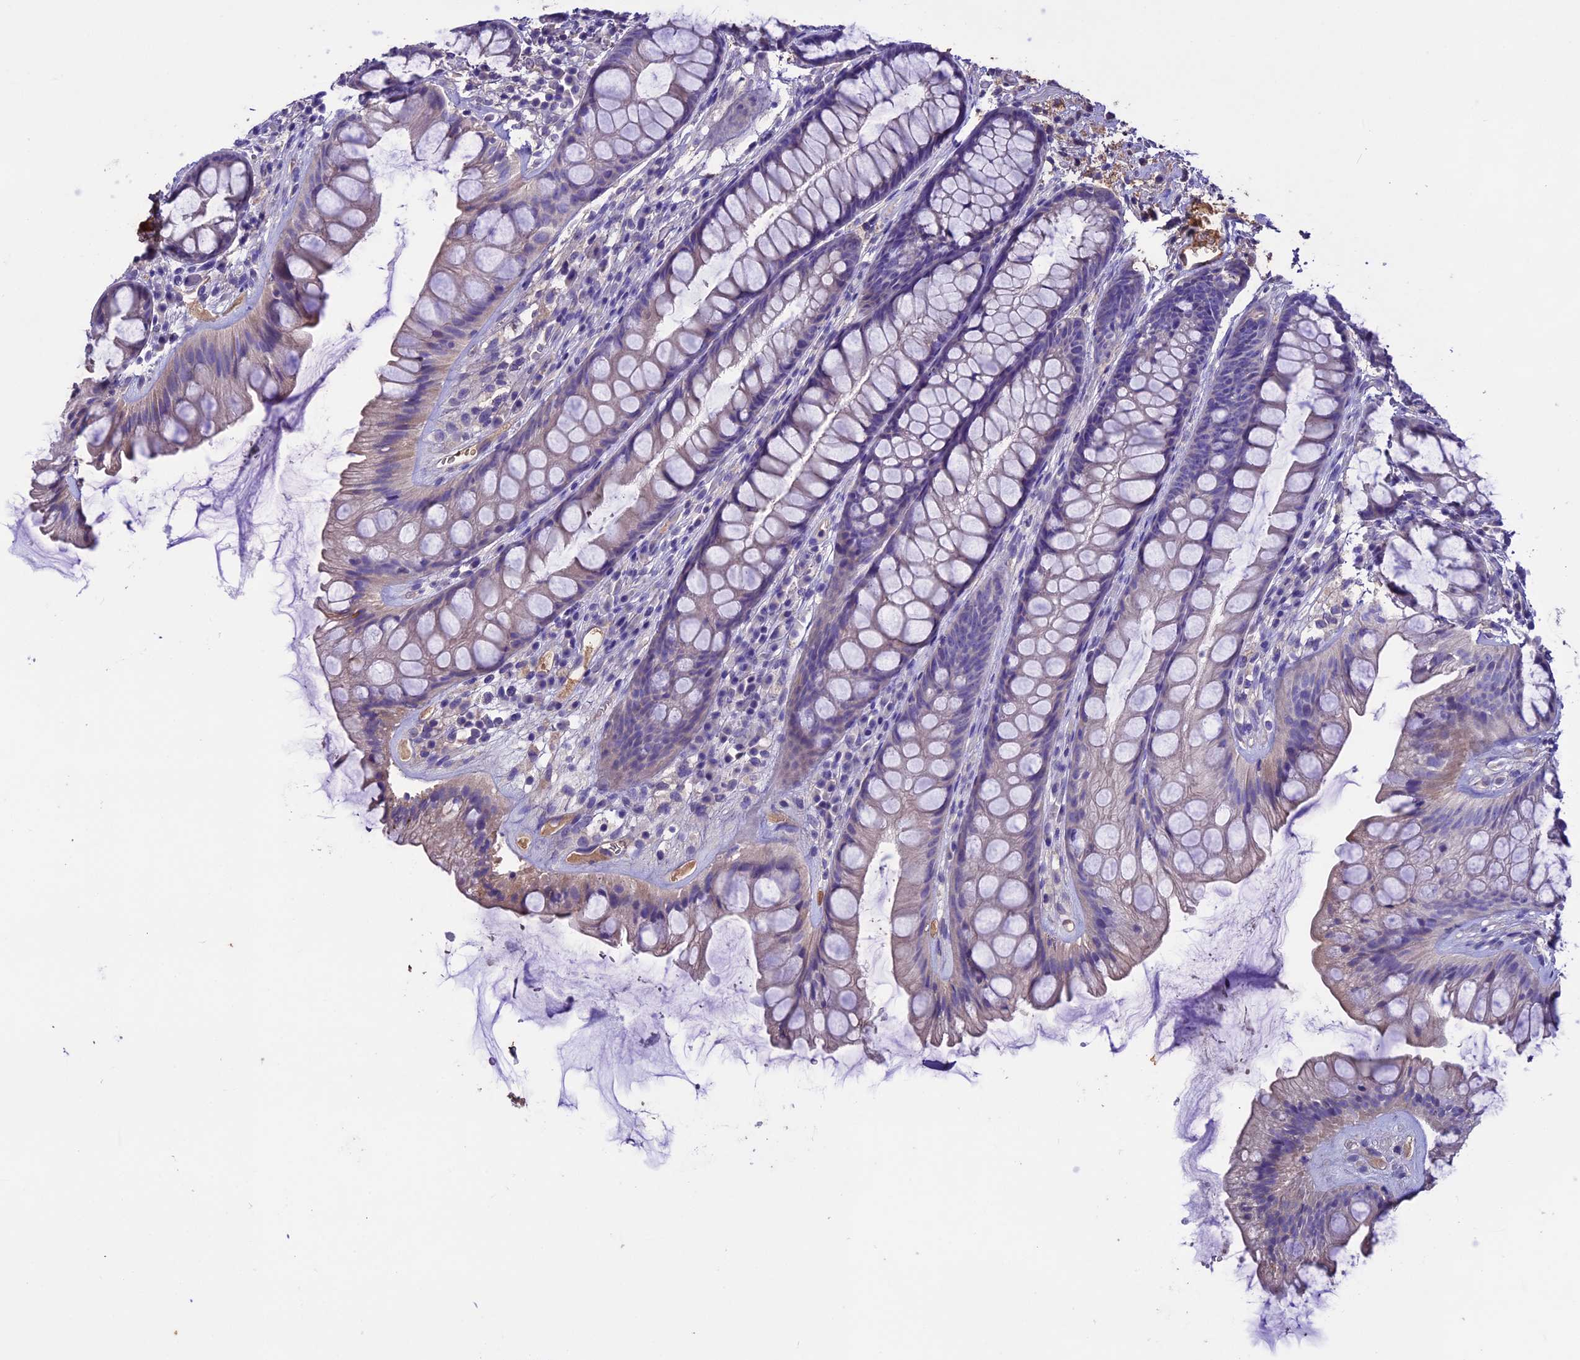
{"staining": {"intensity": "weak", "quantity": "<25%", "location": "cytoplasmic/membranous"}, "tissue": "rectum", "cell_type": "Glandular cells", "image_type": "normal", "snomed": [{"axis": "morphology", "description": "Normal tissue, NOS"}, {"axis": "topography", "description": "Rectum"}], "caption": "Immunohistochemistry micrograph of benign rectum stained for a protein (brown), which displays no positivity in glandular cells. (DAB (3,3'-diaminobenzidine) IHC visualized using brightfield microscopy, high magnification).", "gene": "TCP11L2", "patient": {"sex": "male", "age": 74}}